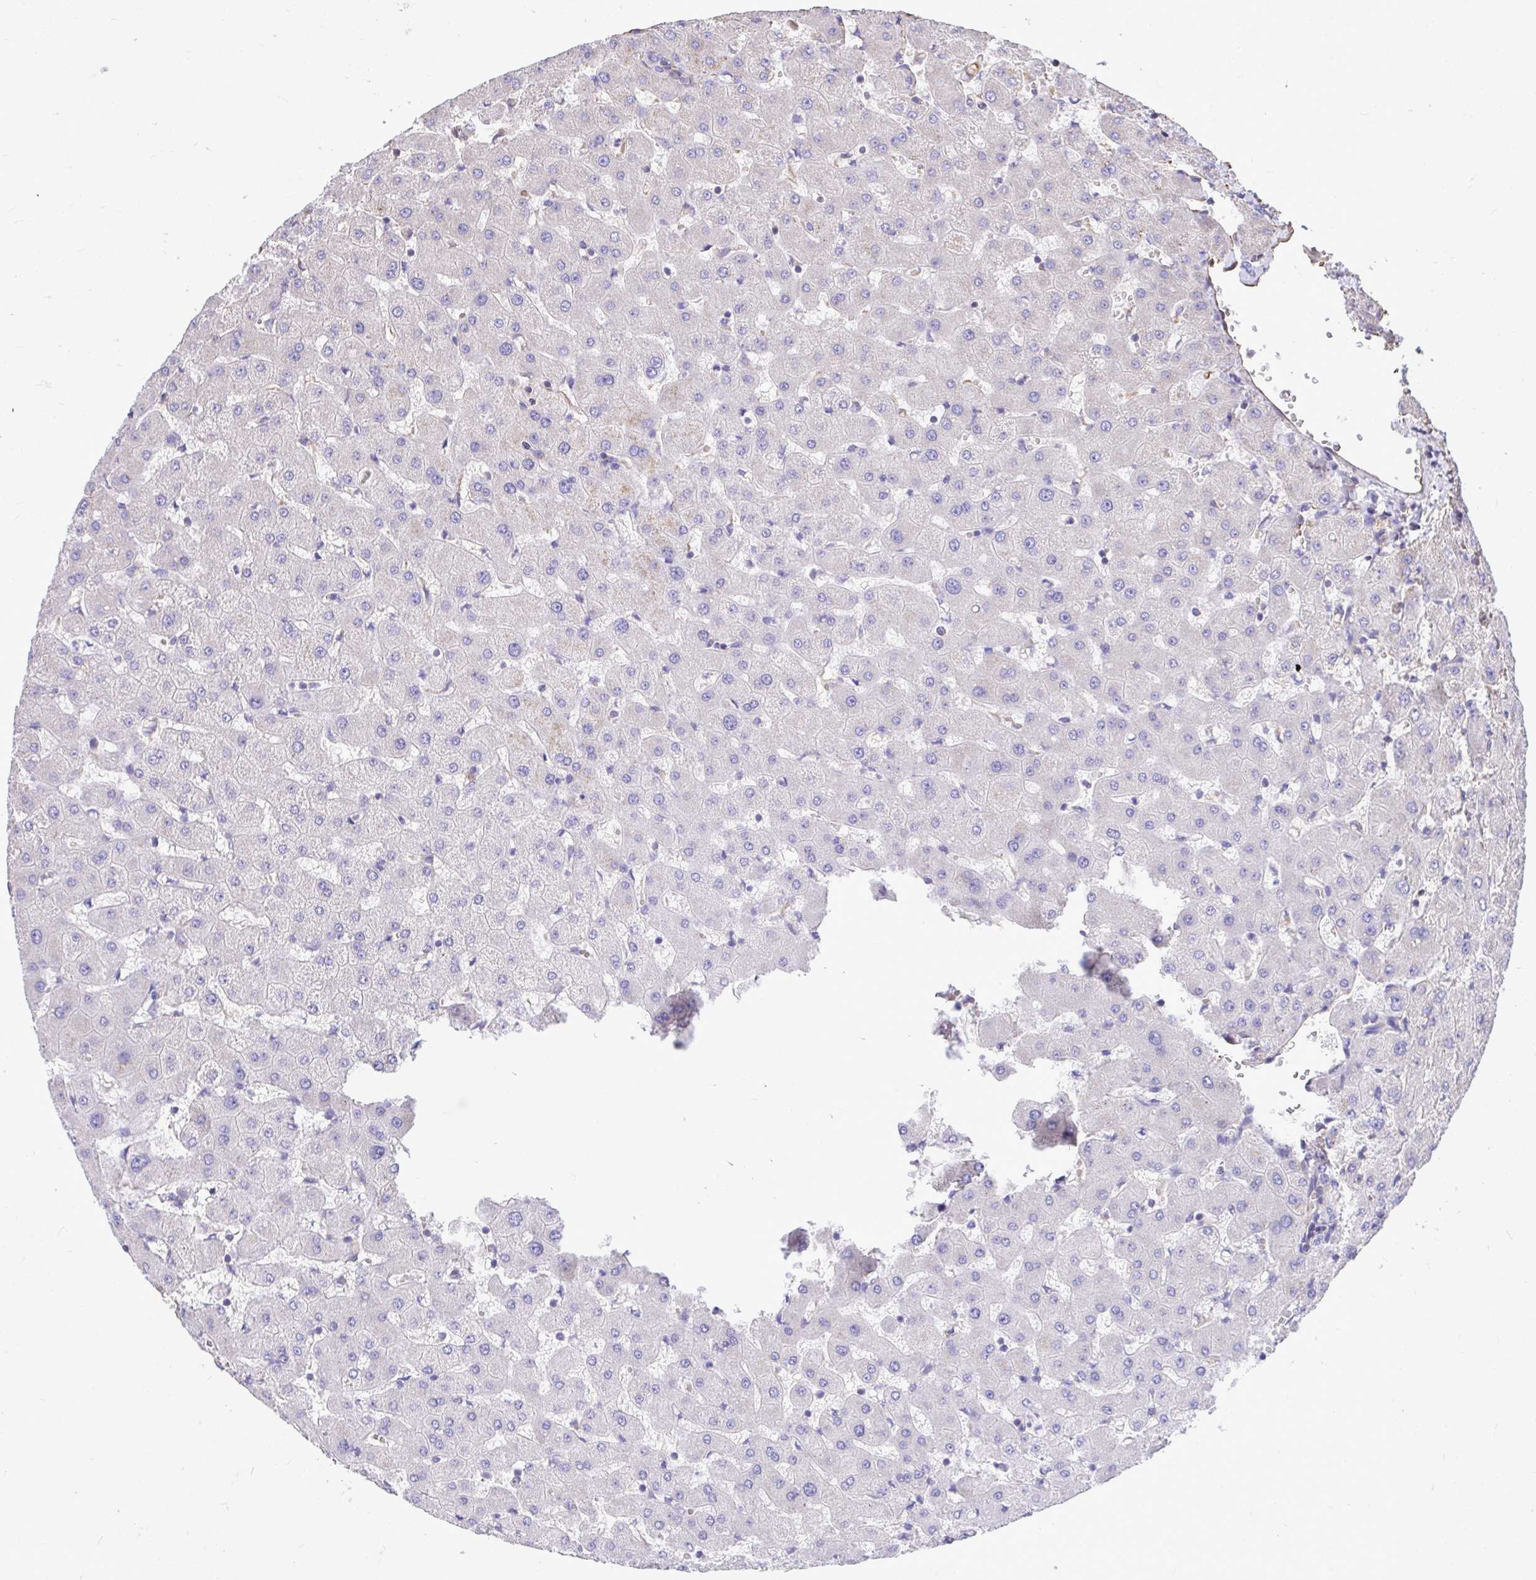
{"staining": {"intensity": "negative", "quantity": "none", "location": "none"}, "tissue": "liver", "cell_type": "Cholangiocytes", "image_type": "normal", "snomed": [{"axis": "morphology", "description": "Normal tissue, NOS"}, {"axis": "topography", "description": "Liver"}], "caption": "Benign liver was stained to show a protein in brown. There is no significant expression in cholangiocytes. Nuclei are stained in blue.", "gene": "RNF103", "patient": {"sex": "female", "age": 63}}